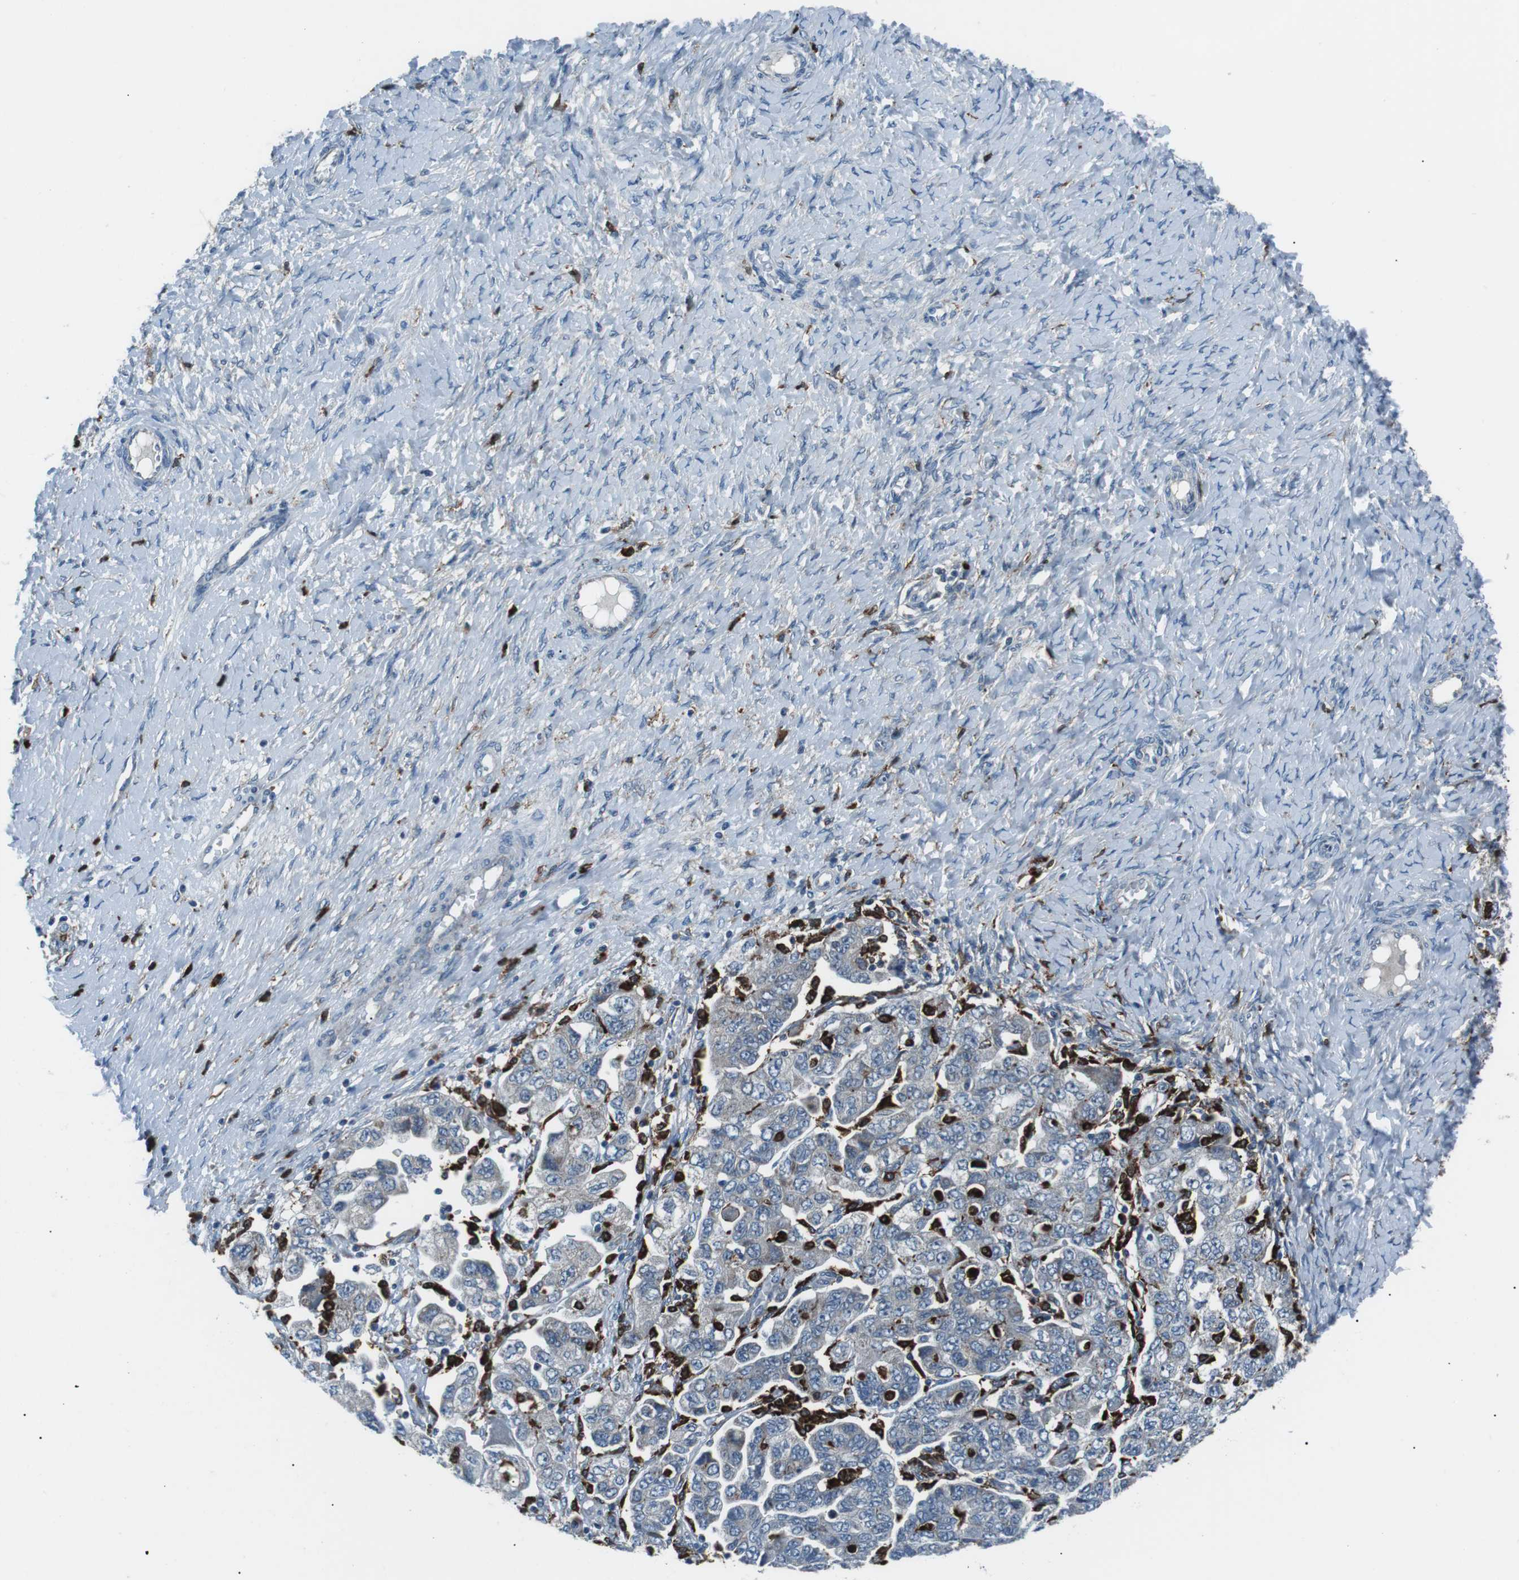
{"staining": {"intensity": "negative", "quantity": "none", "location": "none"}, "tissue": "ovarian cancer", "cell_type": "Tumor cells", "image_type": "cancer", "snomed": [{"axis": "morphology", "description": "Carcinoma, NOS"}, {"axis": "morphology", "description": "Cystadenocarcinoma, serous, NOS"}, {"axis": "topography", "description": "Ovary"}], "caption": "This is an immunohistochemistry (IHC) histopathology image of human ovarian cancer. There is no expression in tumor cells.", "gene": "BLNK", "patient": {"sex": "female", "age": 69}}